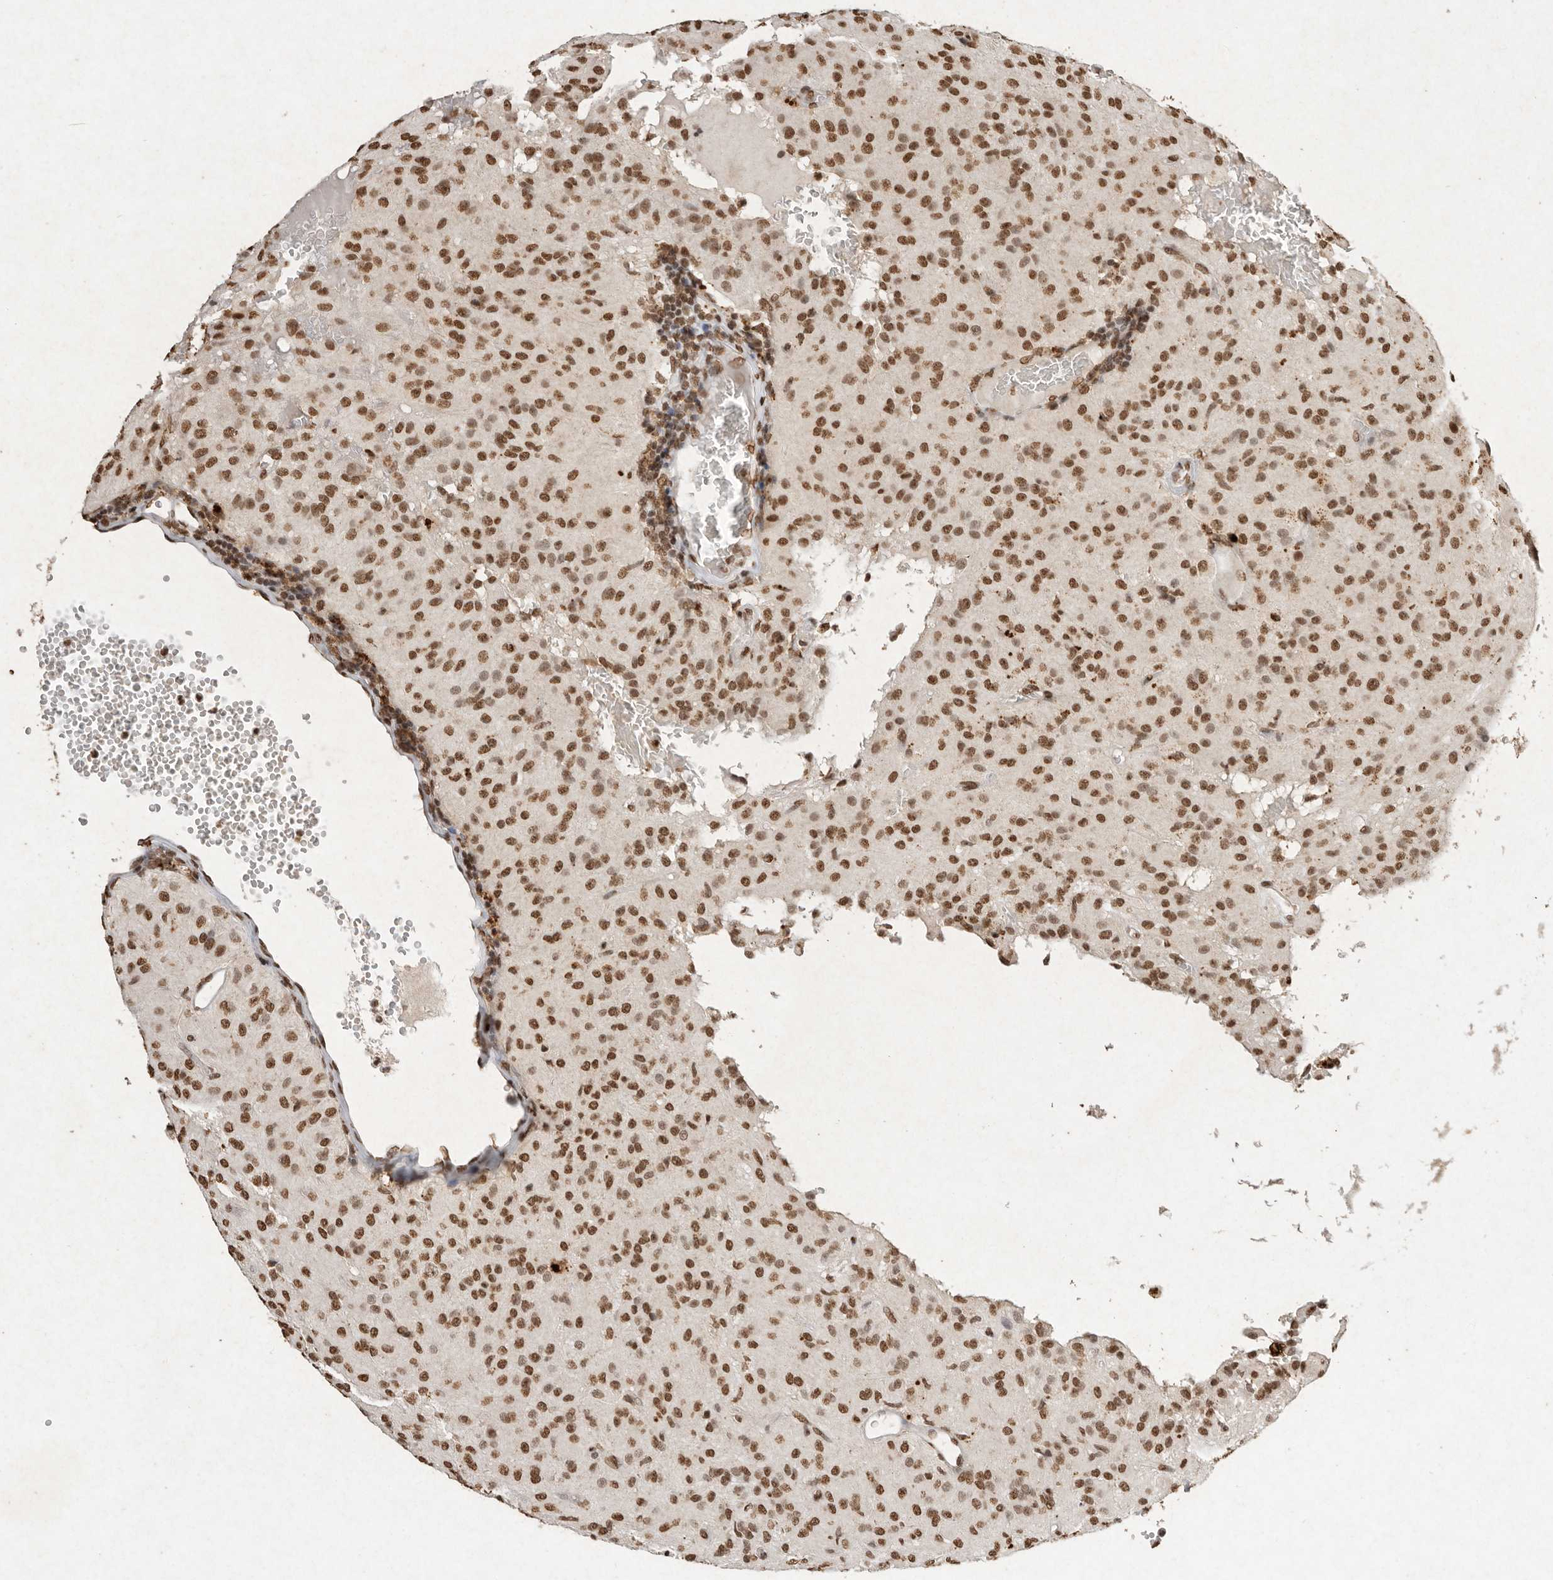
{"staining": {"intensity": "moderate", "quantity": ">75%", "location": "nuclear"}, "tissue": "glioma", "cell_type": "Tumor cells", "image_type": "cancer", "snomed": [{"axis": "morphology", "description": "Glioma, malignant, High grade"}, {"axis": "topography", "description": "Brain"}], "caption": "Protein staining of malignant high-grade glioma tissue displays moderate nuclear positivity in approximately >75% of tumor cells.", "gene": "NKX3-2", "patient": {"sex": "female", "age": 59}}